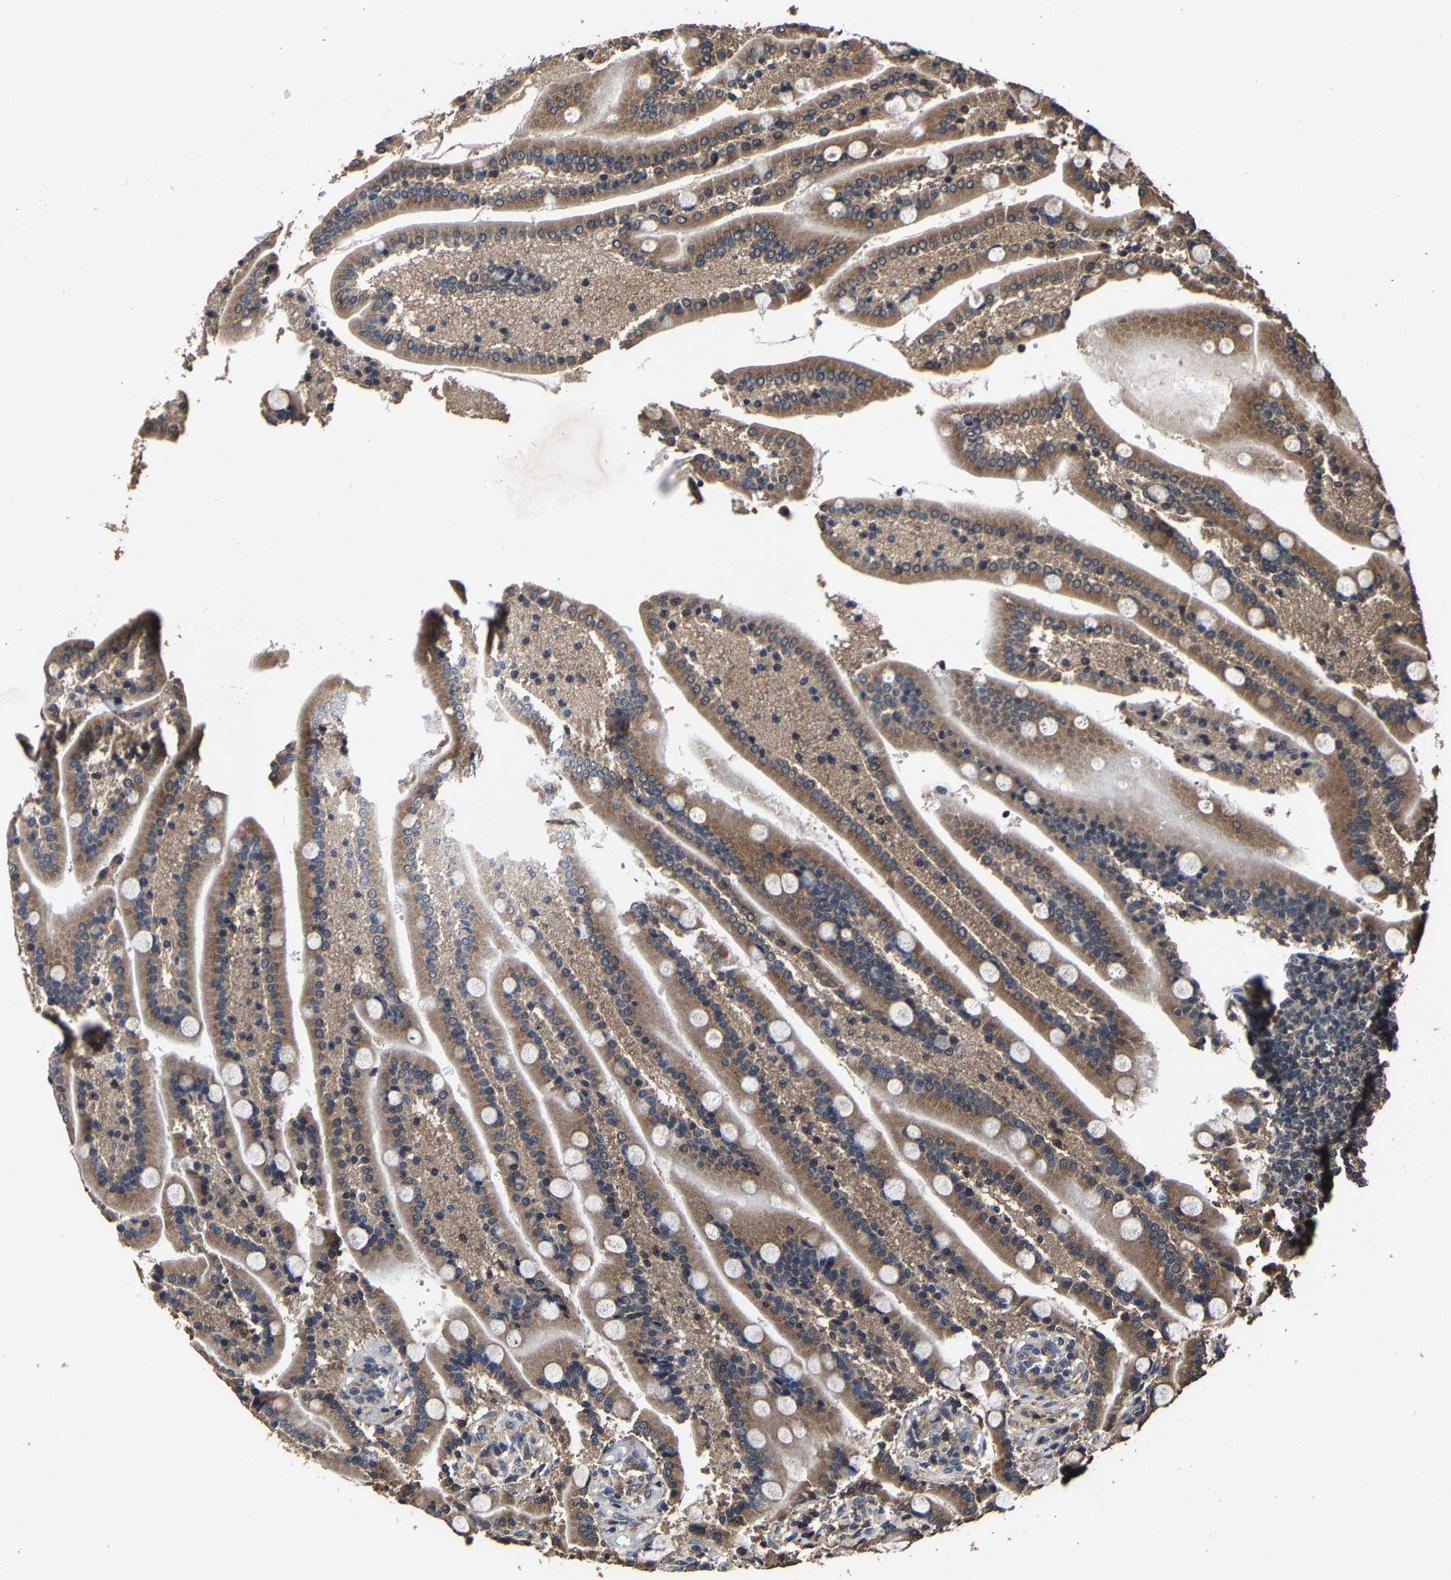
{"staining": {"intensity": "moderate", "quantity": ">75%", "location": "cytoplasmic/membranous"}, "tissue": "duodenum", "cell_type": "Glandular cells", "image_type": "normal", "snomed": [{"axis": "morphology", "description": "Normal tissue, NOS"}, {"axis": "topography", "description": "Duodenum"}], "caption": "Immunohistochemistry (DAB (3,3'-diaminobenzidine)) staining of benign duodenum exhibits moderate cytoplasmic/membranous protein positivity in about >75% of glandular cells.", "gene": "EBAG9", "patient": {"sex": "male", "age": 54}}